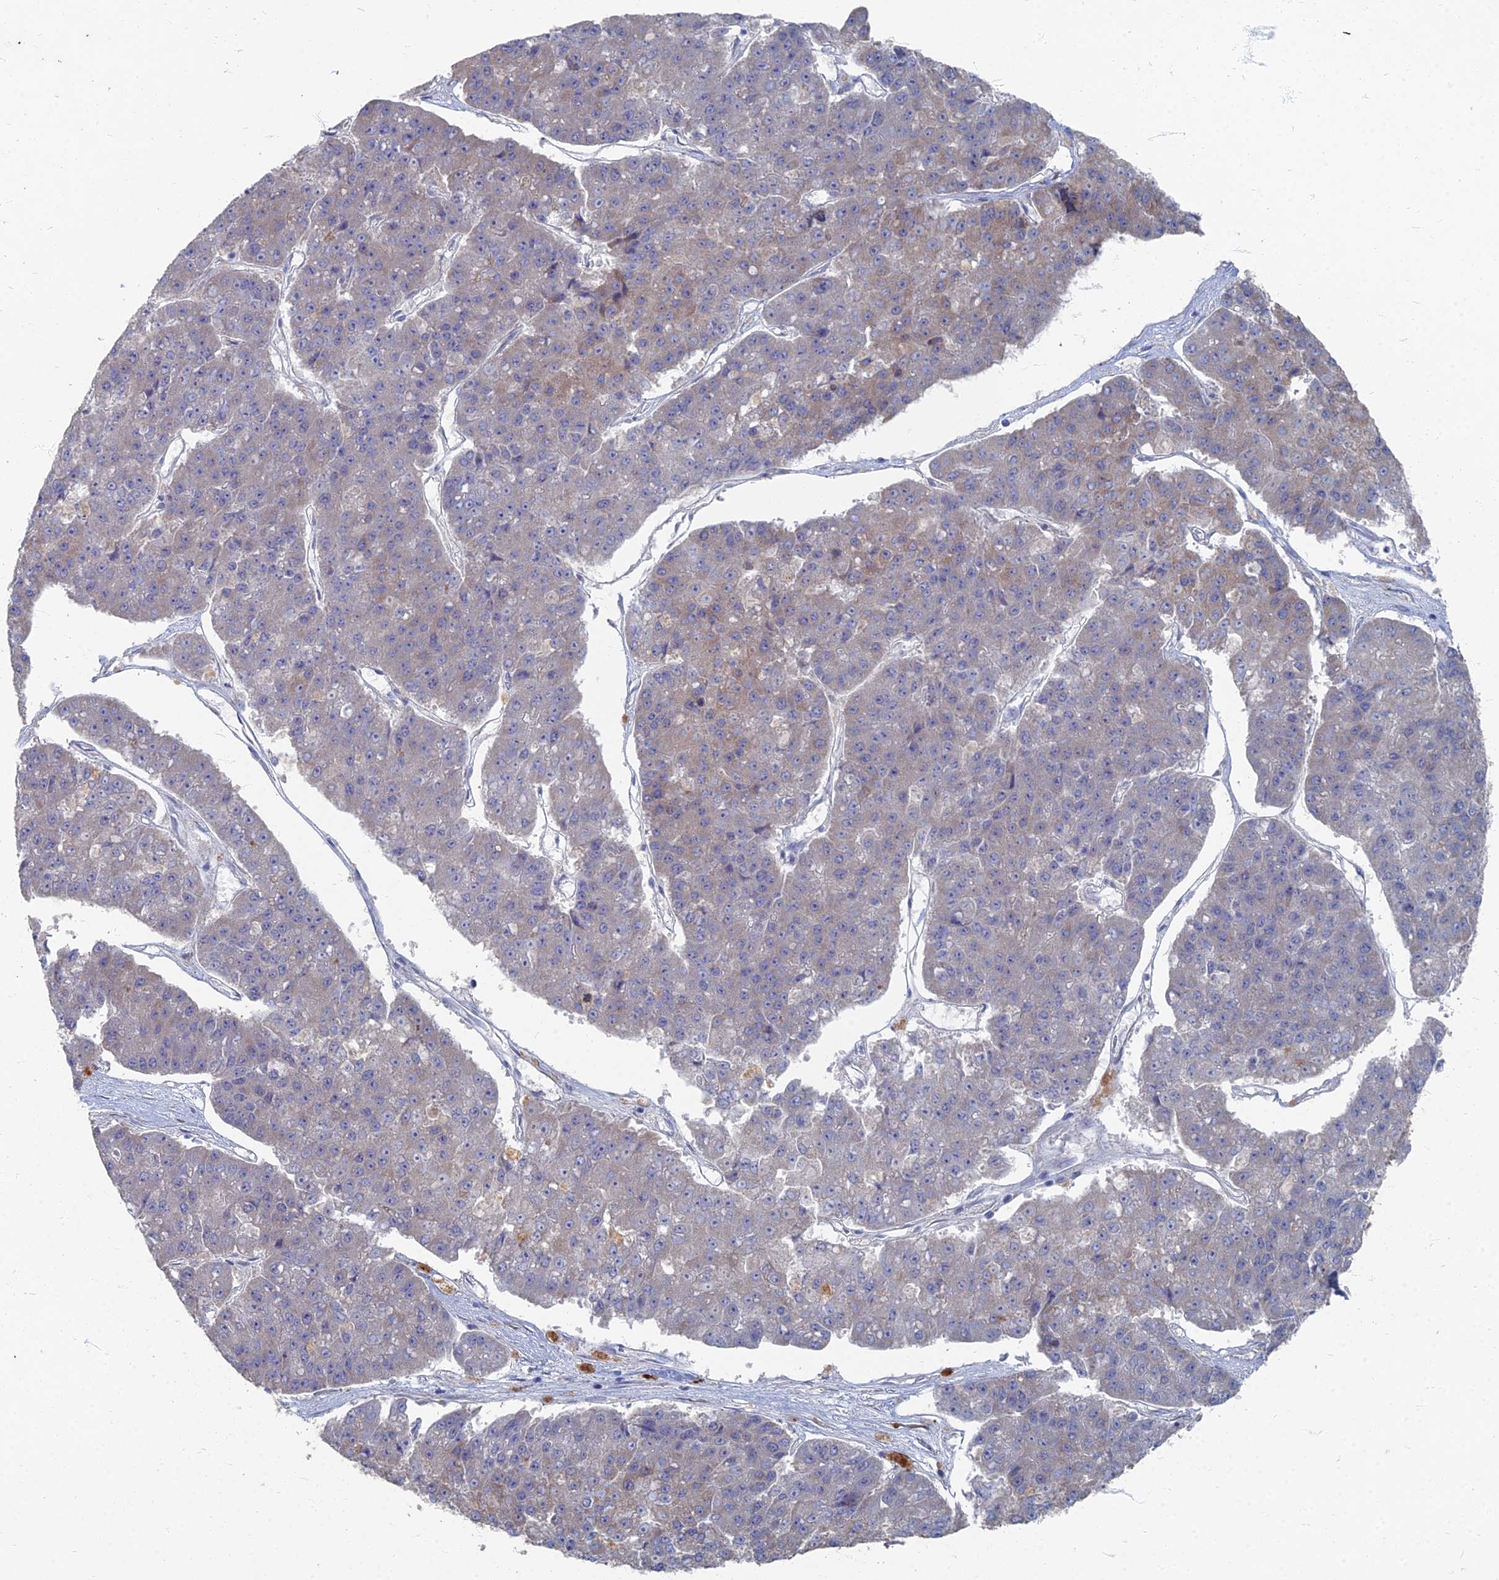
{"staining": {"intensity": "negative", "quantity": "none", "location": "none"}, "tissue": "pancreatic cancer", "cell_type": "Tumor cells", "image_type": "cancer", "snomed": [{"axis": "morphology", "description": "Adenocarcinoma, NOS"}, {"axis": "topography", "description": "Pancreas"}], "caption": "The immunohistochemistry photomicrograph has no significant expression in tumor cells of pancreatic cancer (adenocarcinoma) tissue.", "gene": "TMEM128", "patient": {"sex": "male", "age": 50}}